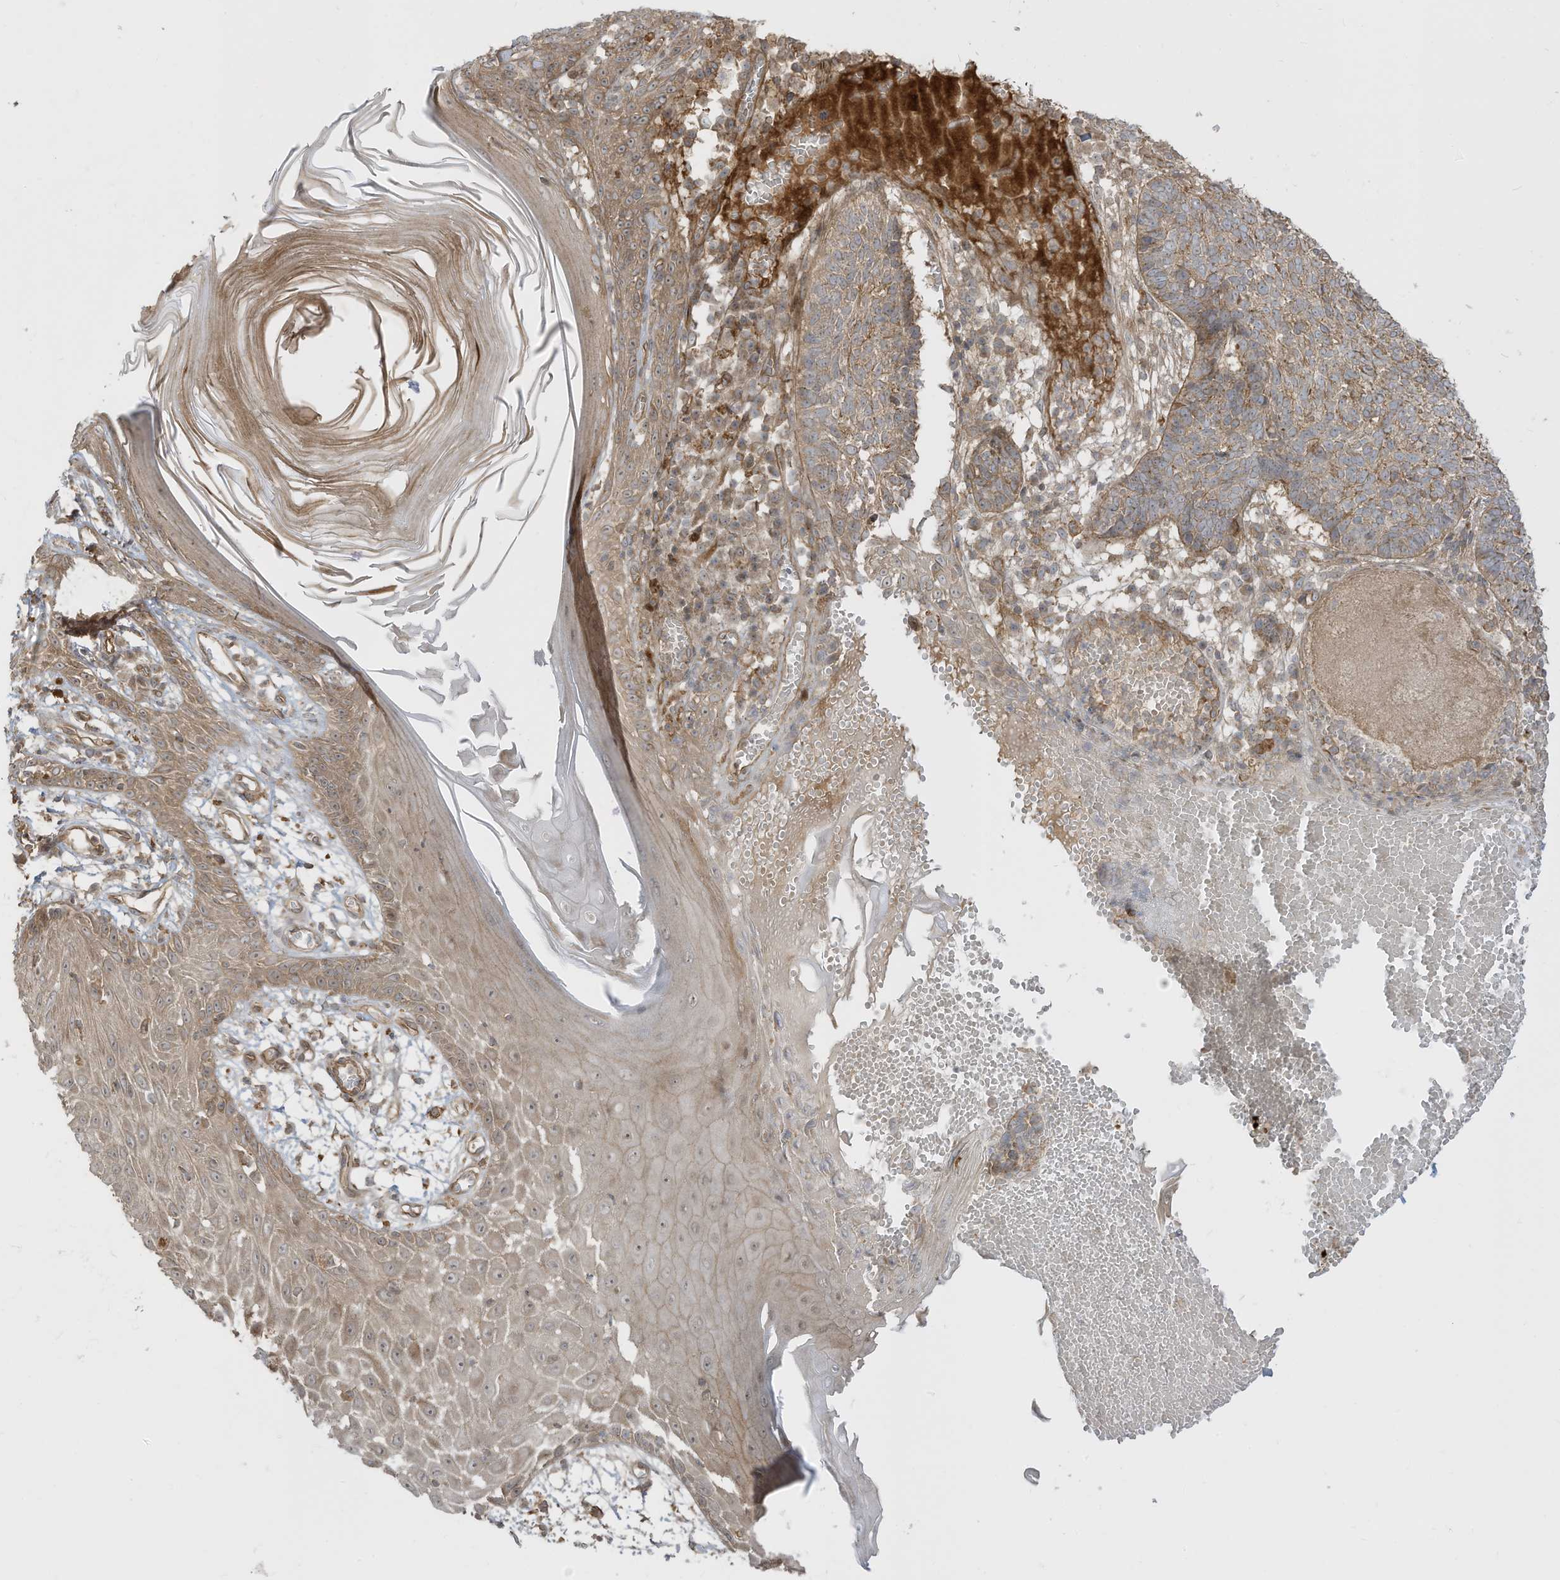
{"staining": {"intensity": "weak", "quantity": ">75%", "location": "cytoplasmic/membranous"}, "tissue": "skin cancer", "cell_type": "Tumor cells", "image_type": "cancer", "snomed": [{"axis": "morphology", "description": "Basal cell carcinoma"}, {"axis": "topography", "description": "Skin"}], "caption": "The image exhibits immunohistochemical staining of skin cancer (basal cell carcinoma). There is weak cytoplasmic/membranous expression is identified in about >75% of tumor cells.", "gene": "ENTR1", "patient": {"sex": "male", "age": 85}}